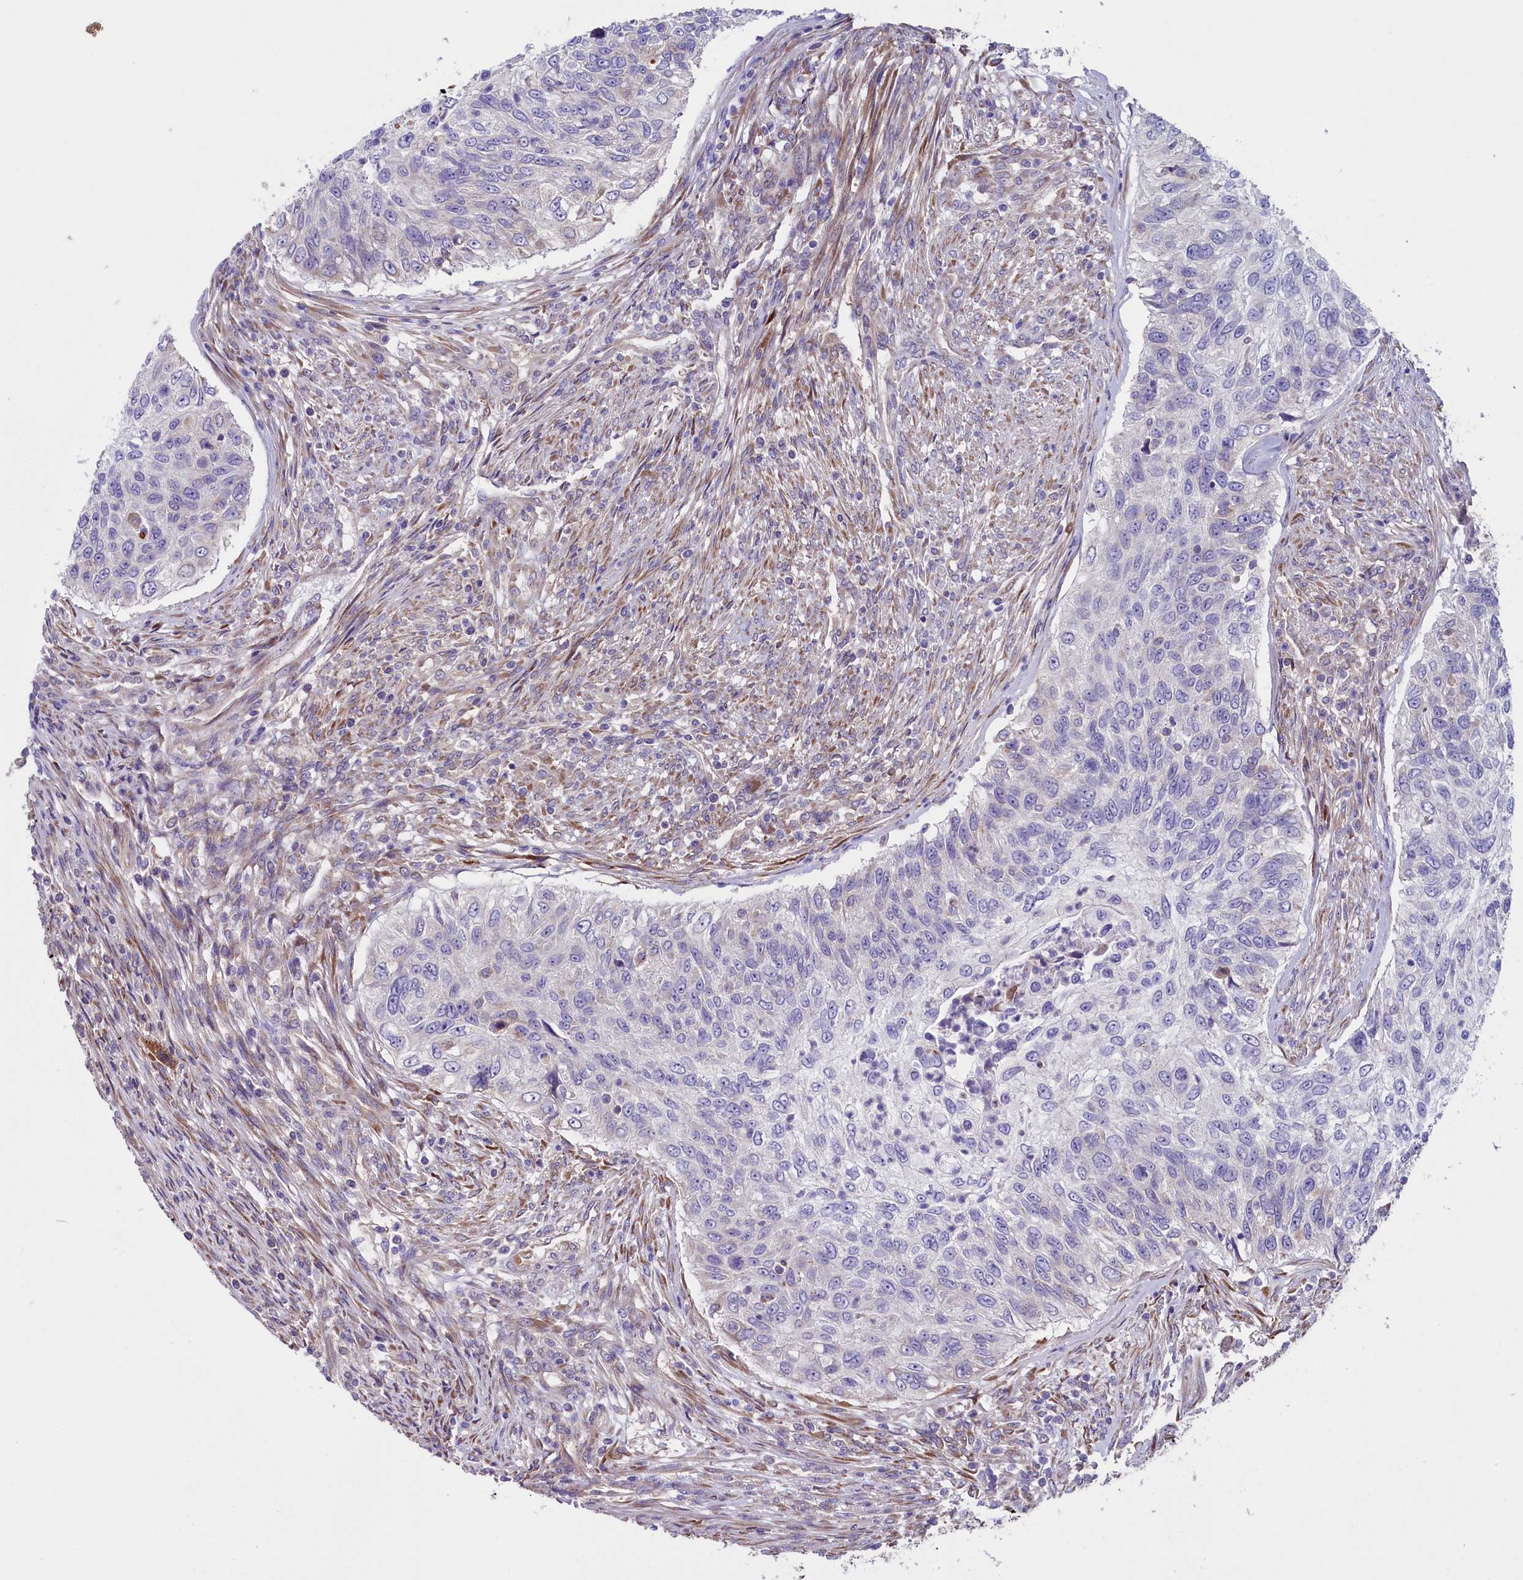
{"staining": {"intensity": "negative", "quantity": "none", "location": "none"}, "tissue": "urothelial cancer", "cell_type": "Tumor cells", "image_type": "cancer", "snomed": [{"axis": "morphology", "description": "Urothelial carcinoma, High grade"}, {"axis": "topography", "description": "Urinary bladder"}], "caption": "Tumor cells are negative for brown protein staining in urothelial cancer.", "gene": "GPR108", "patient": {"sex": "female", "age": 60}}